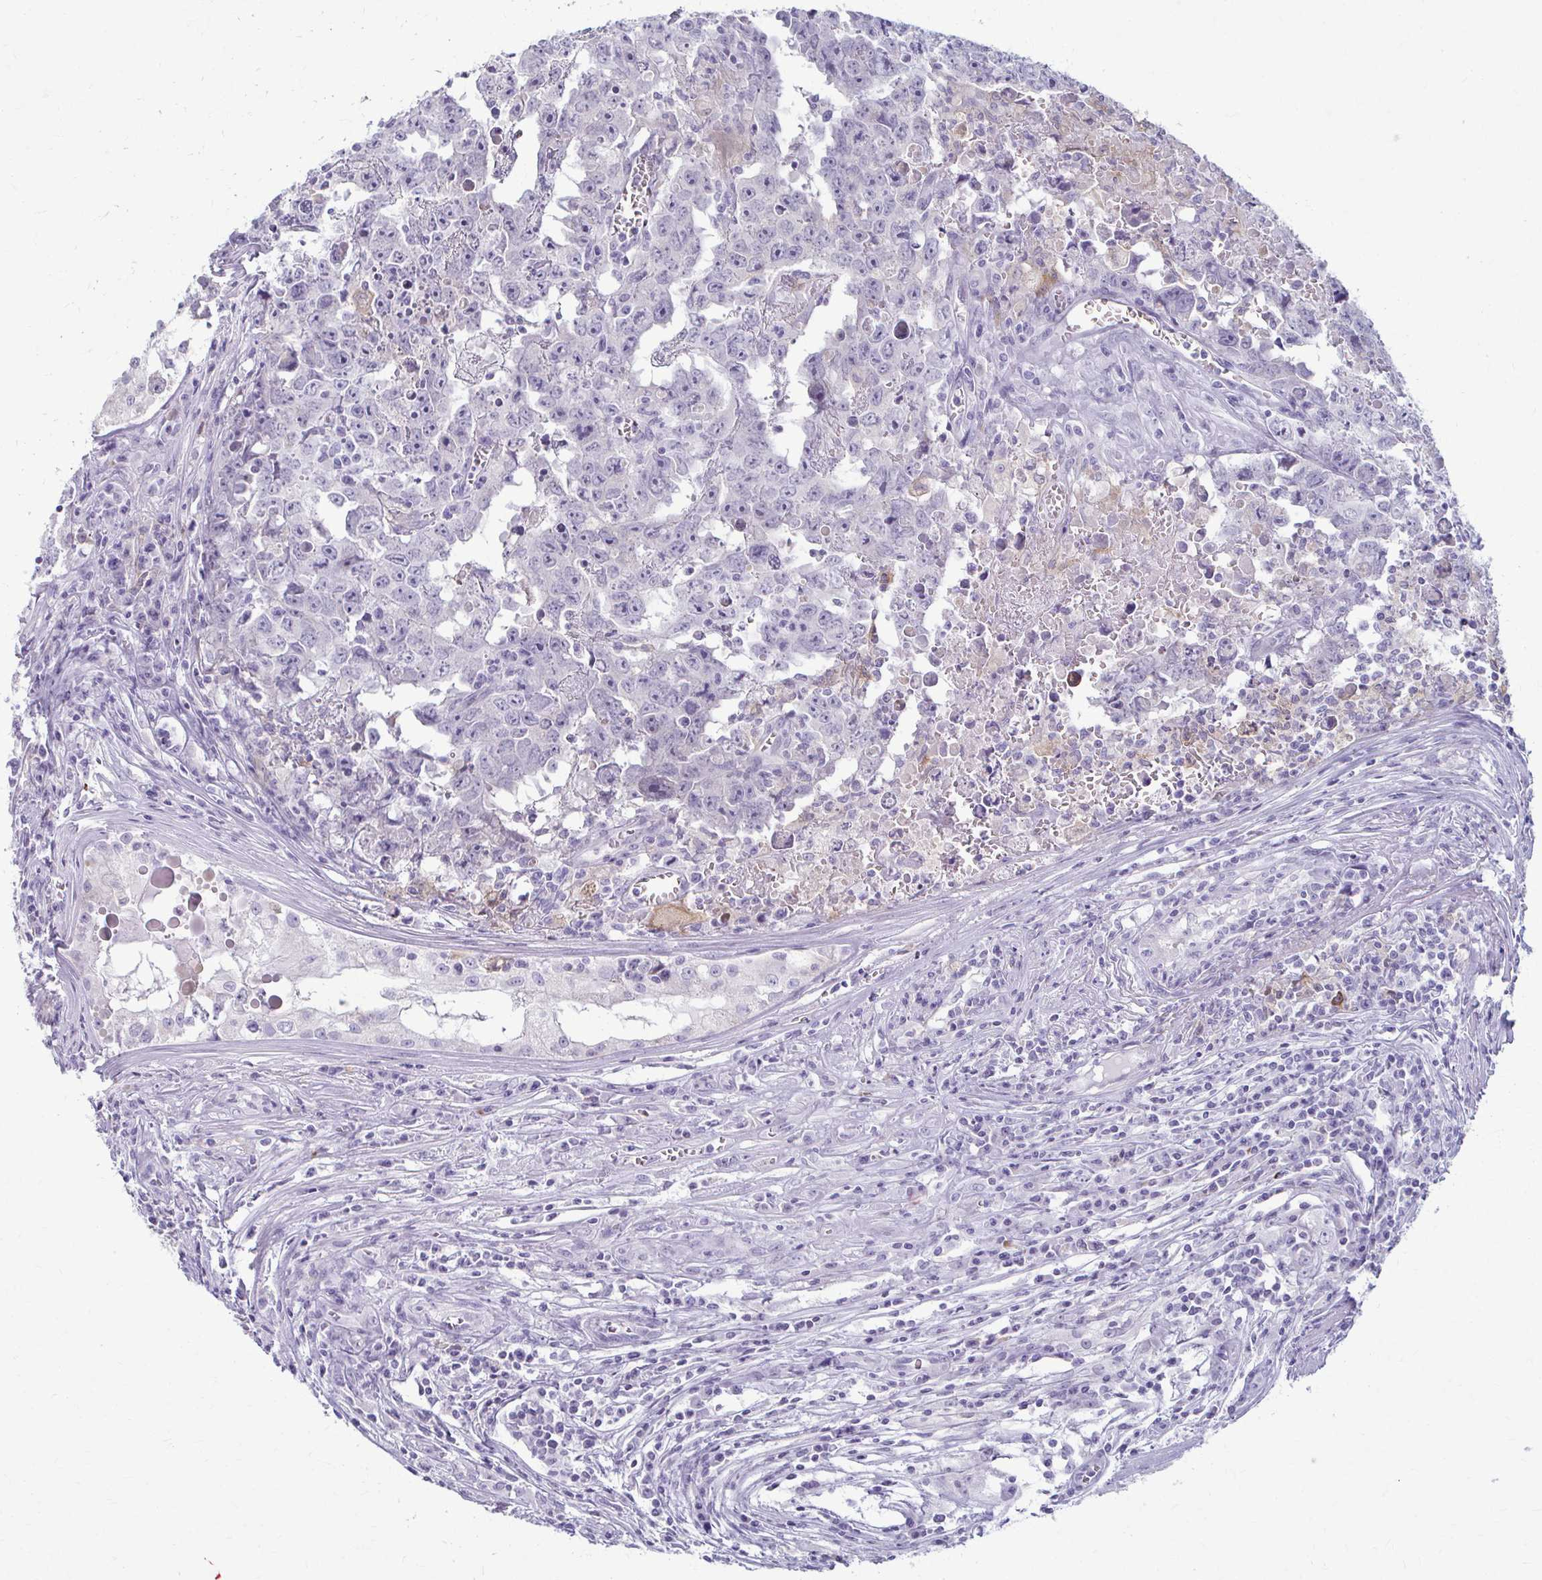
{"staining": {"intensity": "negative", "quantity": "none", "location": "none"}, "tissue": "testis cancer", "cell_type": "Tumor cells", "image_type": "cancer", "snomed": [{"axis": "morphology", "description": "Carcinoma, Embryonal, NOS"}, {"axis": "topography", "description": "Testis"}], "caption": "Tumor cells show no significant protein staining in testis cancer.", "gene": "LDLRAP1", "patient": {"sex": "male", "age": 22}}